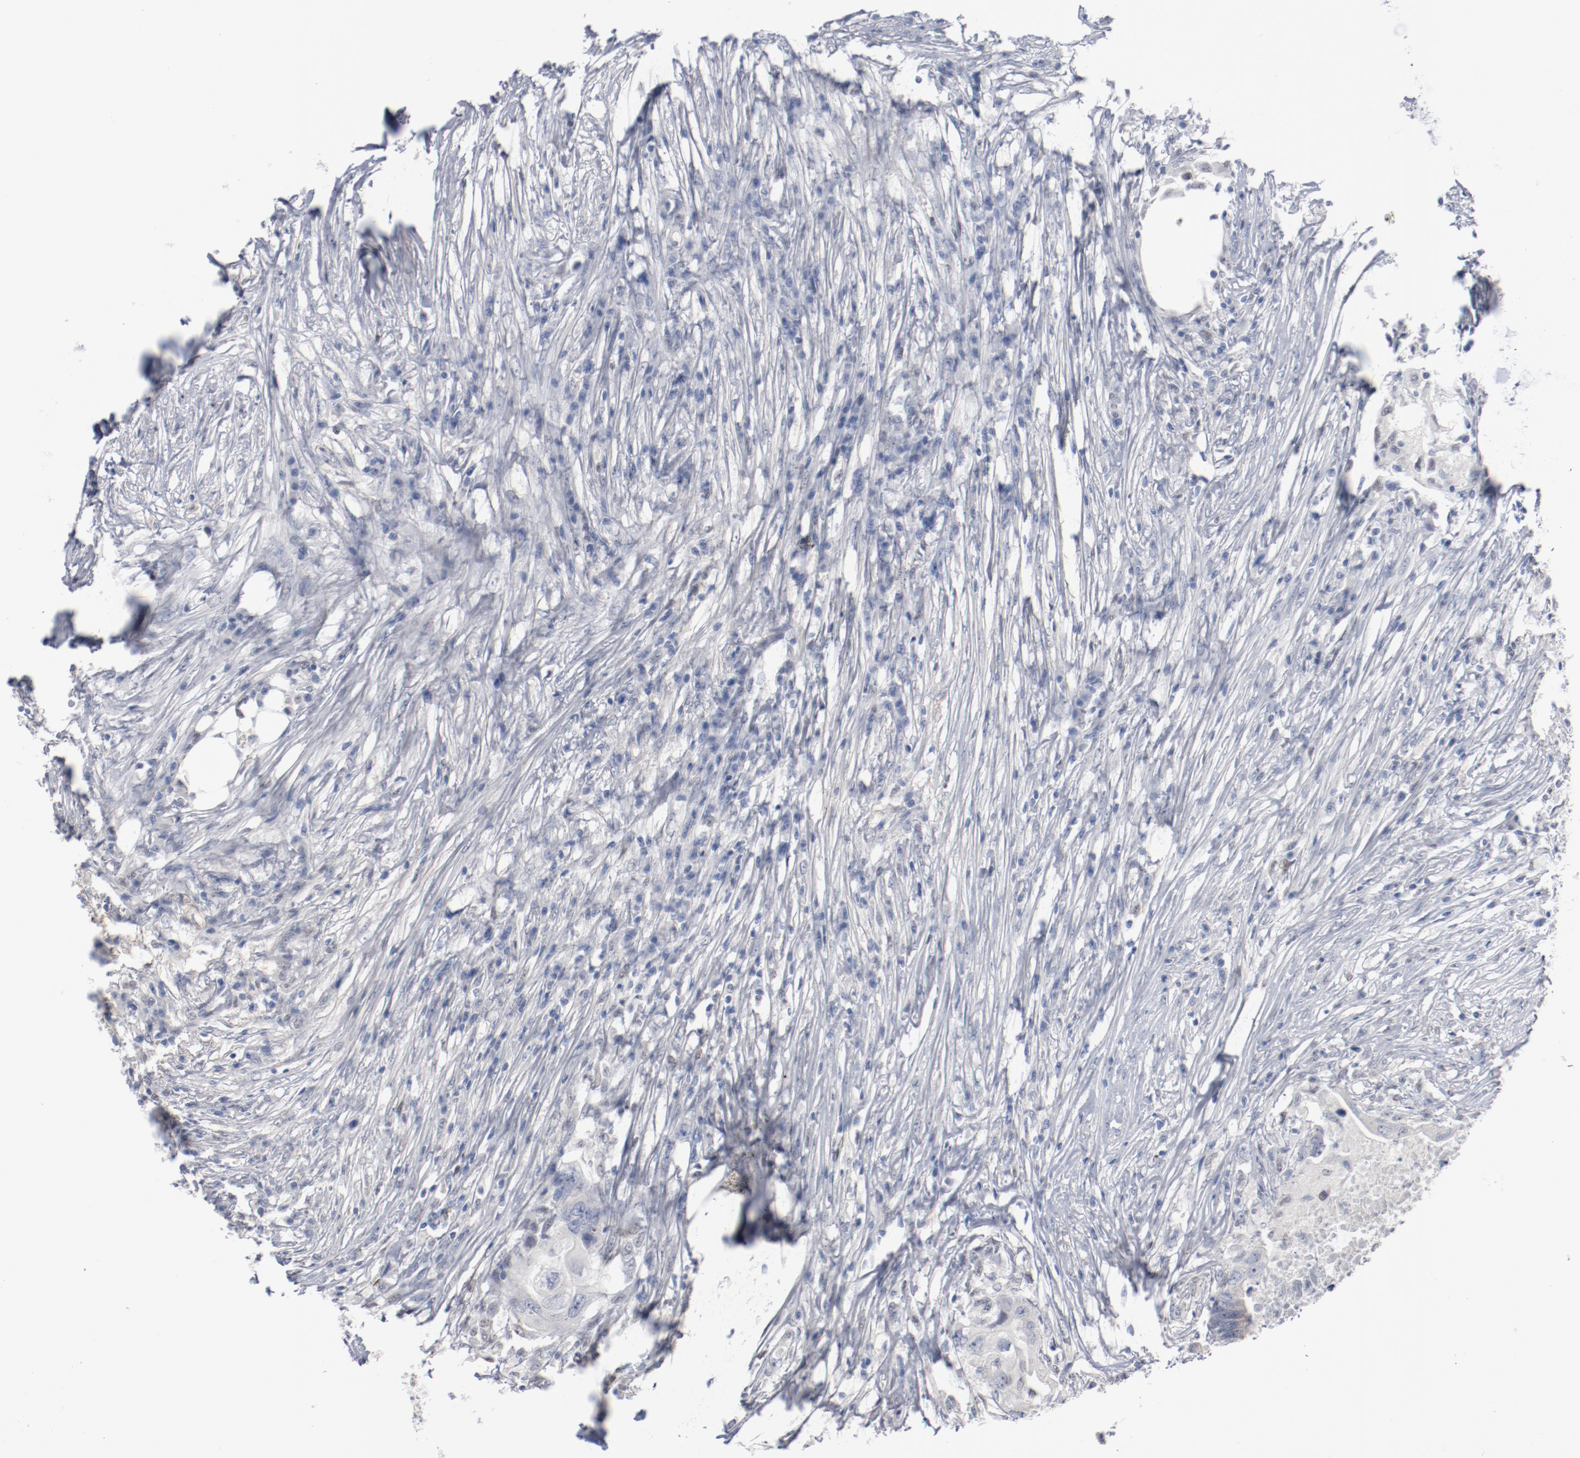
{"staining": {"intensity": "negative", "quantity": "none", "location": "none"}, "tissue": "colorectal cancer", "cell_type": "Tumor cells", "image_type": "cancer", "snomed": [{"axis": "morphology", "description": "Adenocarcinoma, NOS"}, {"axis": "topography", "description": "Colon"}], "caption": "Tumor cells show no significant staining in colorectal cancer (adenocarcinoma).", "gene": "ZEB2", "patient": {"sex": "male", "age": 71}}